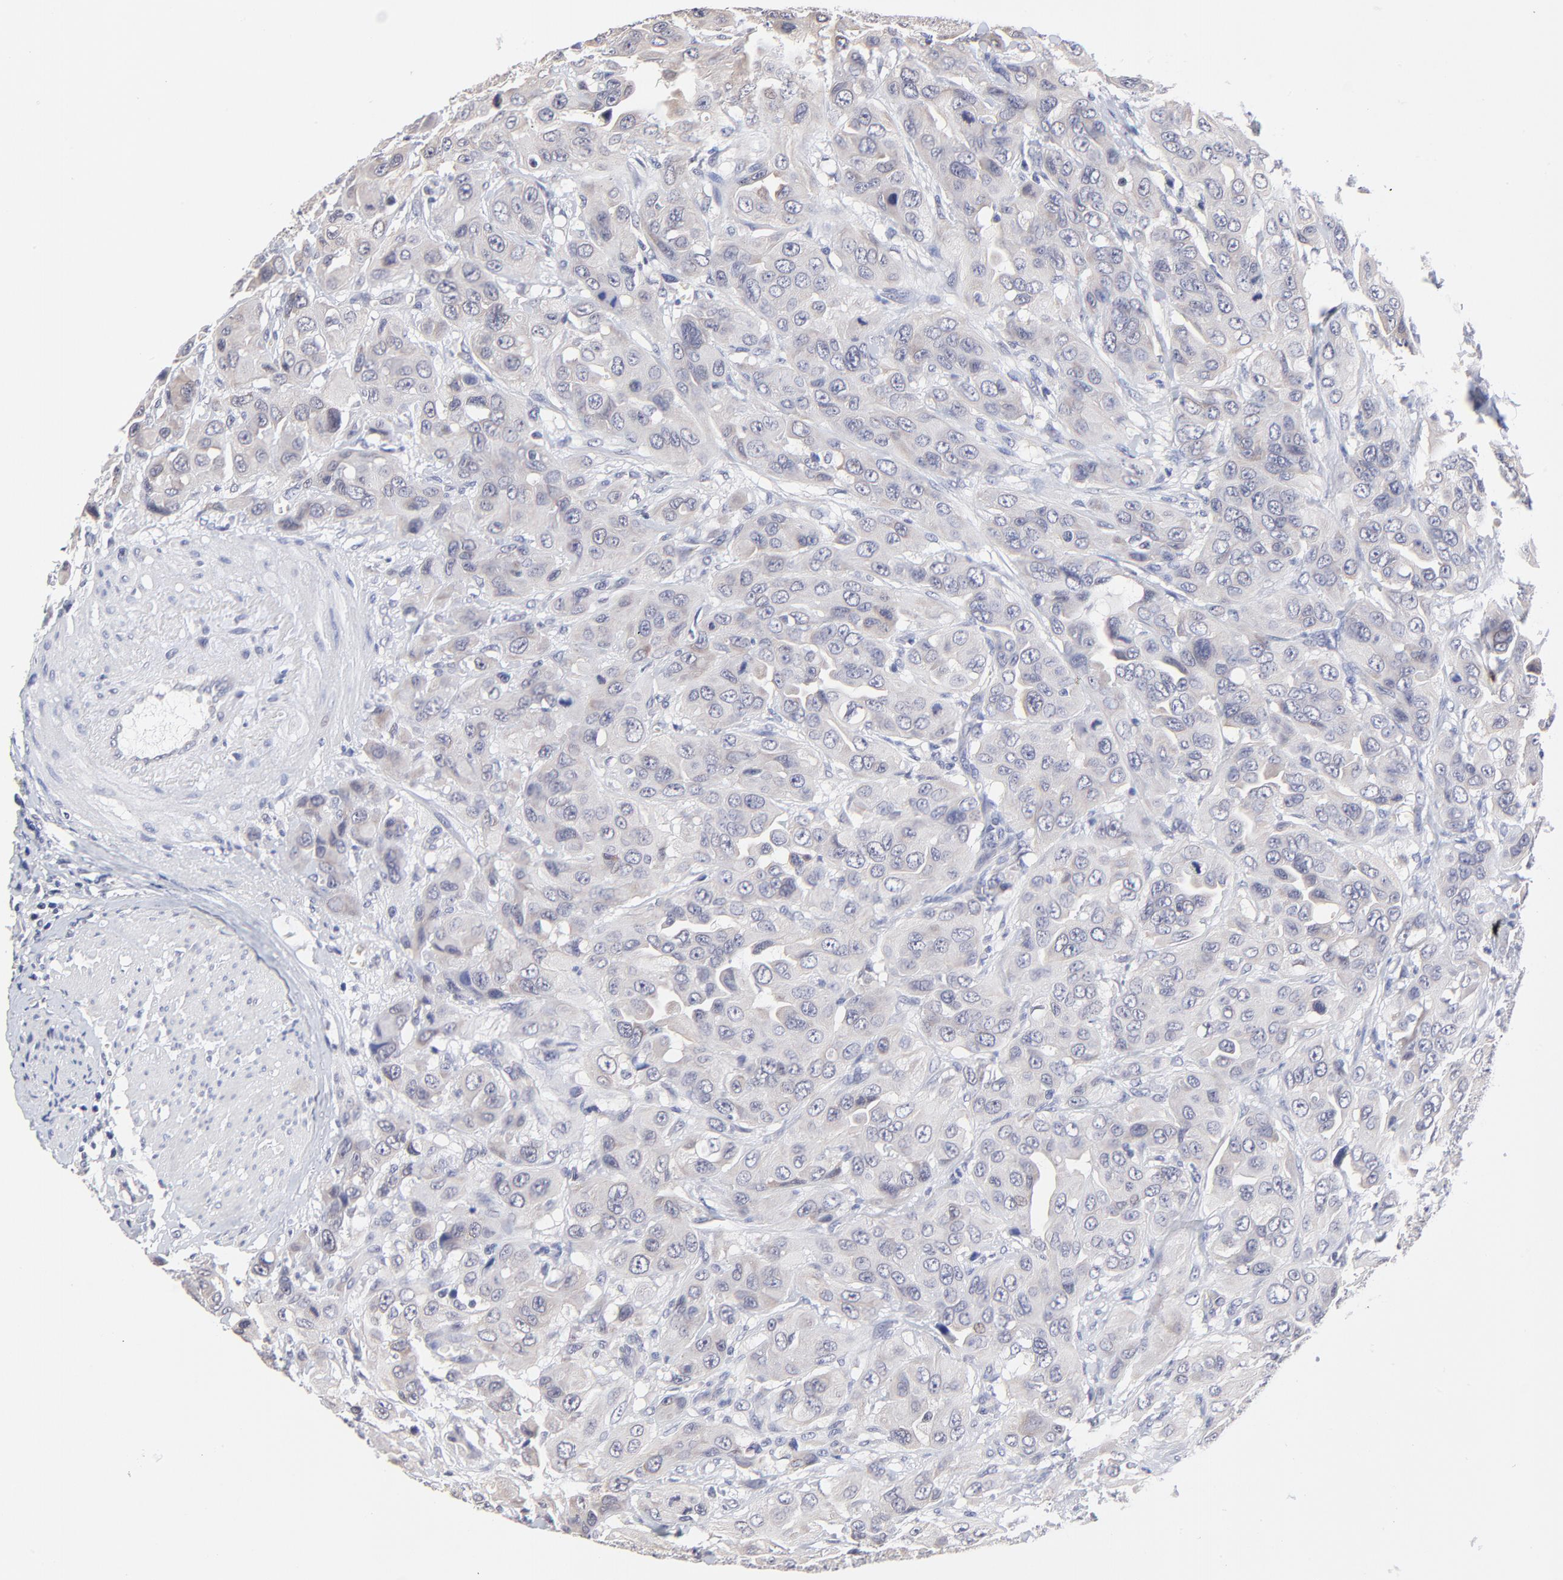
{"staining": {"intensity": "weak", "quantity": ">75%", "location": "cytoplasmic/membranous"}, "tissue": "urothelial cancer", "cell_type": "Tumor cells", "image_type": "cancer", "snomed": [{"axis": "morphology", "description": "Urothelial carcinoma, High grade"}, {"axis": "topography", "description": "Urinary bladder"}], "caption": "Urothelial cancer tissue displays weak cytoplasmic/membranous positivity in about >75% of tumor cells, visualized by immunohistochemistry. Using DAB (brown) and hematoxylin (blue) stains, captured at high magnification using brightfield microscopy.", "gene": "FBXO8", "patient": {"sex": "male", "age": 73}}